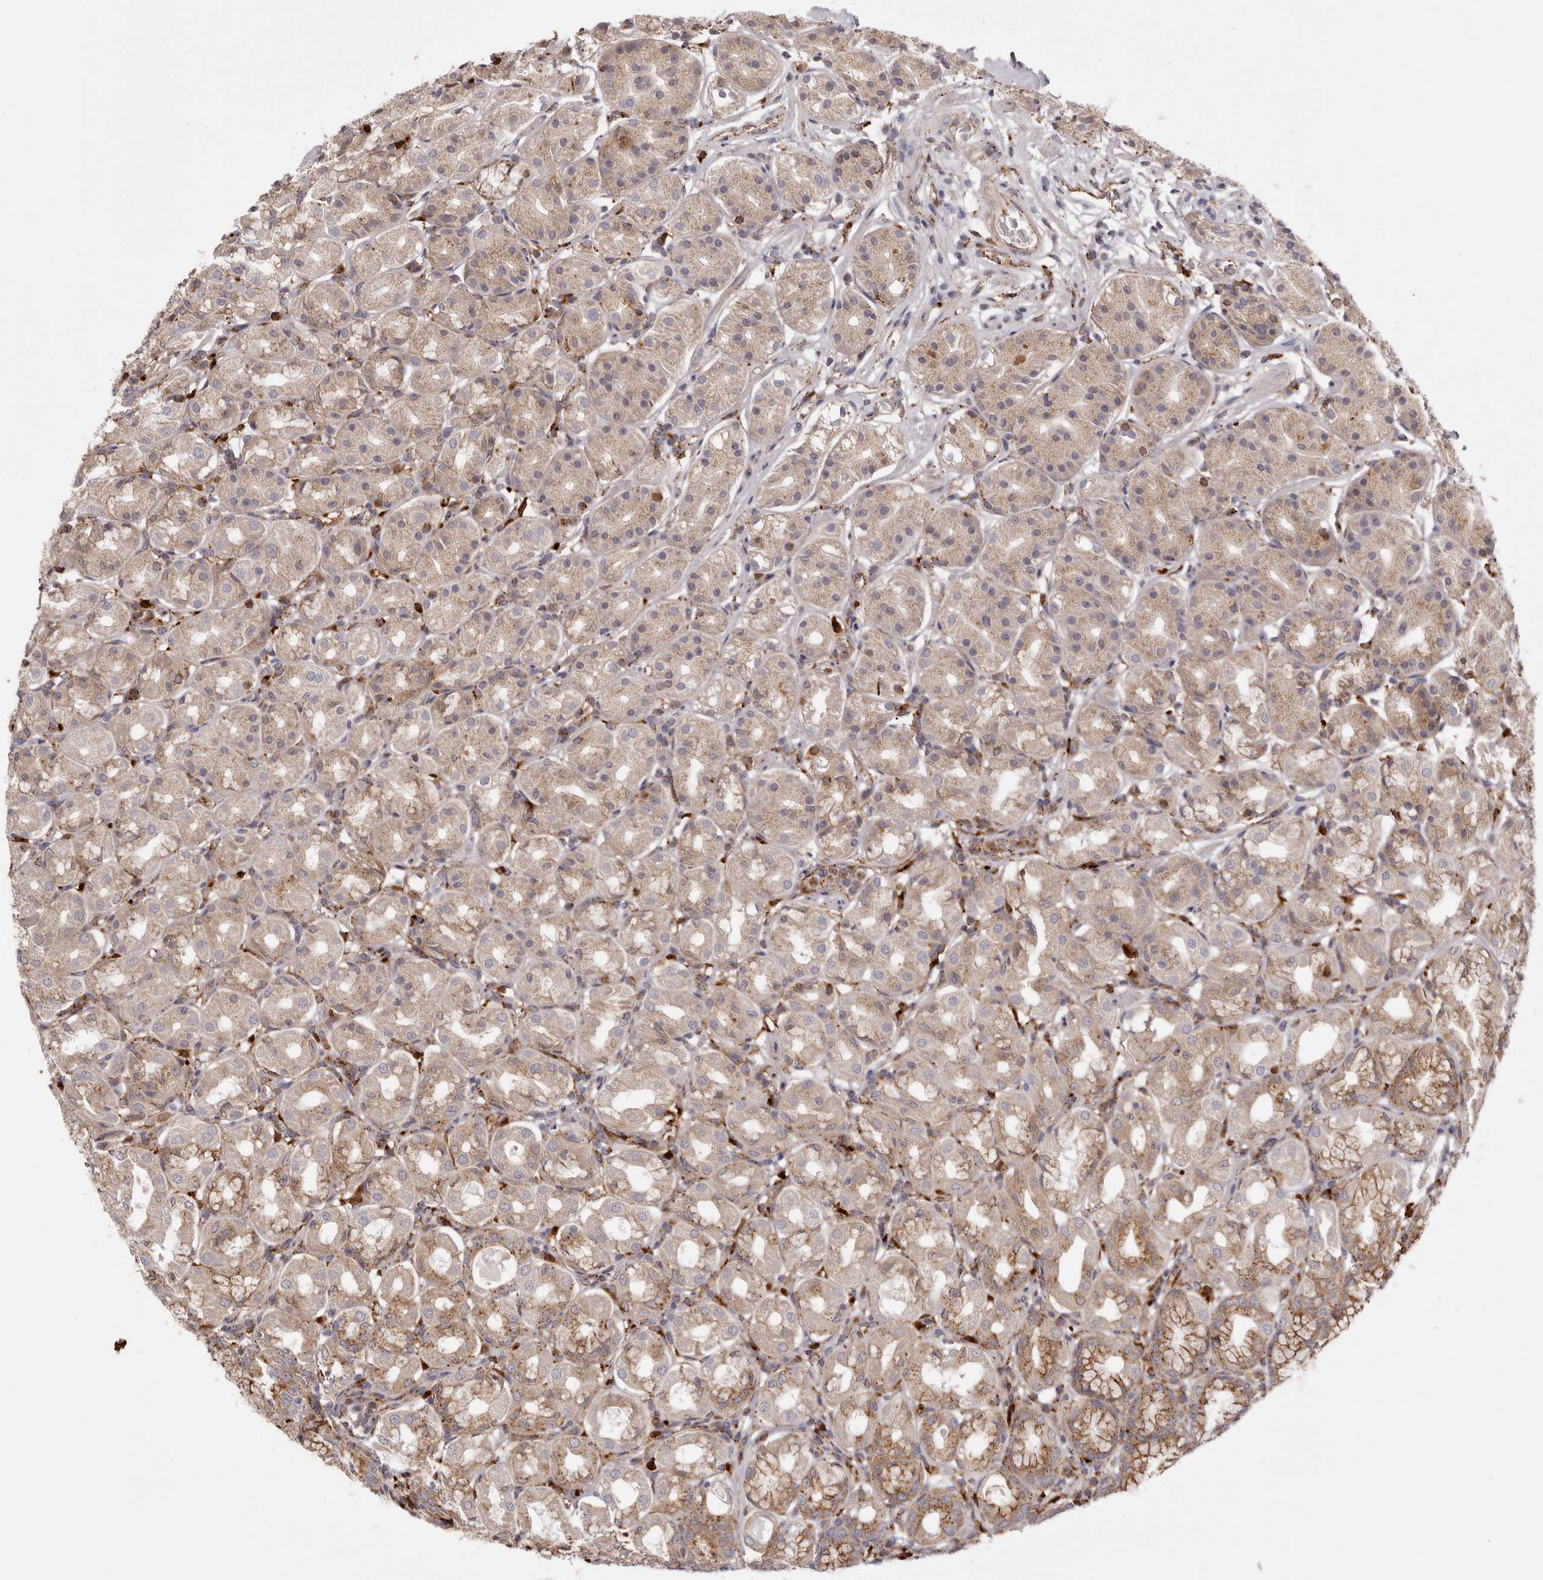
{"staining": {"intensity": "moderate", "quantity": ">75%", "location": "cytoplasmic/membranous"}, "tissue": "stomach", "cell_type": "Glandular cells", "image_type": "normal", "snomed": [{"axis": "morphology", "description": "Normal tissue, NOS"}, {"axis": "topography", "description": "Stomach"}, {"axis": "topography", "description": "Stomach, lower"}], "caption": "A brown stain labels moderate cytoplasmic/membranous expression of a protein in glandular cells of benign stomach. (Stains: DAB (3,3'-diaminobenzidine) in brown, nuclei in blue, Microscopy: brightfield microscopy at high magnification).", "gene": "GRN", "patient": {"sex": "female", "age": 56}}